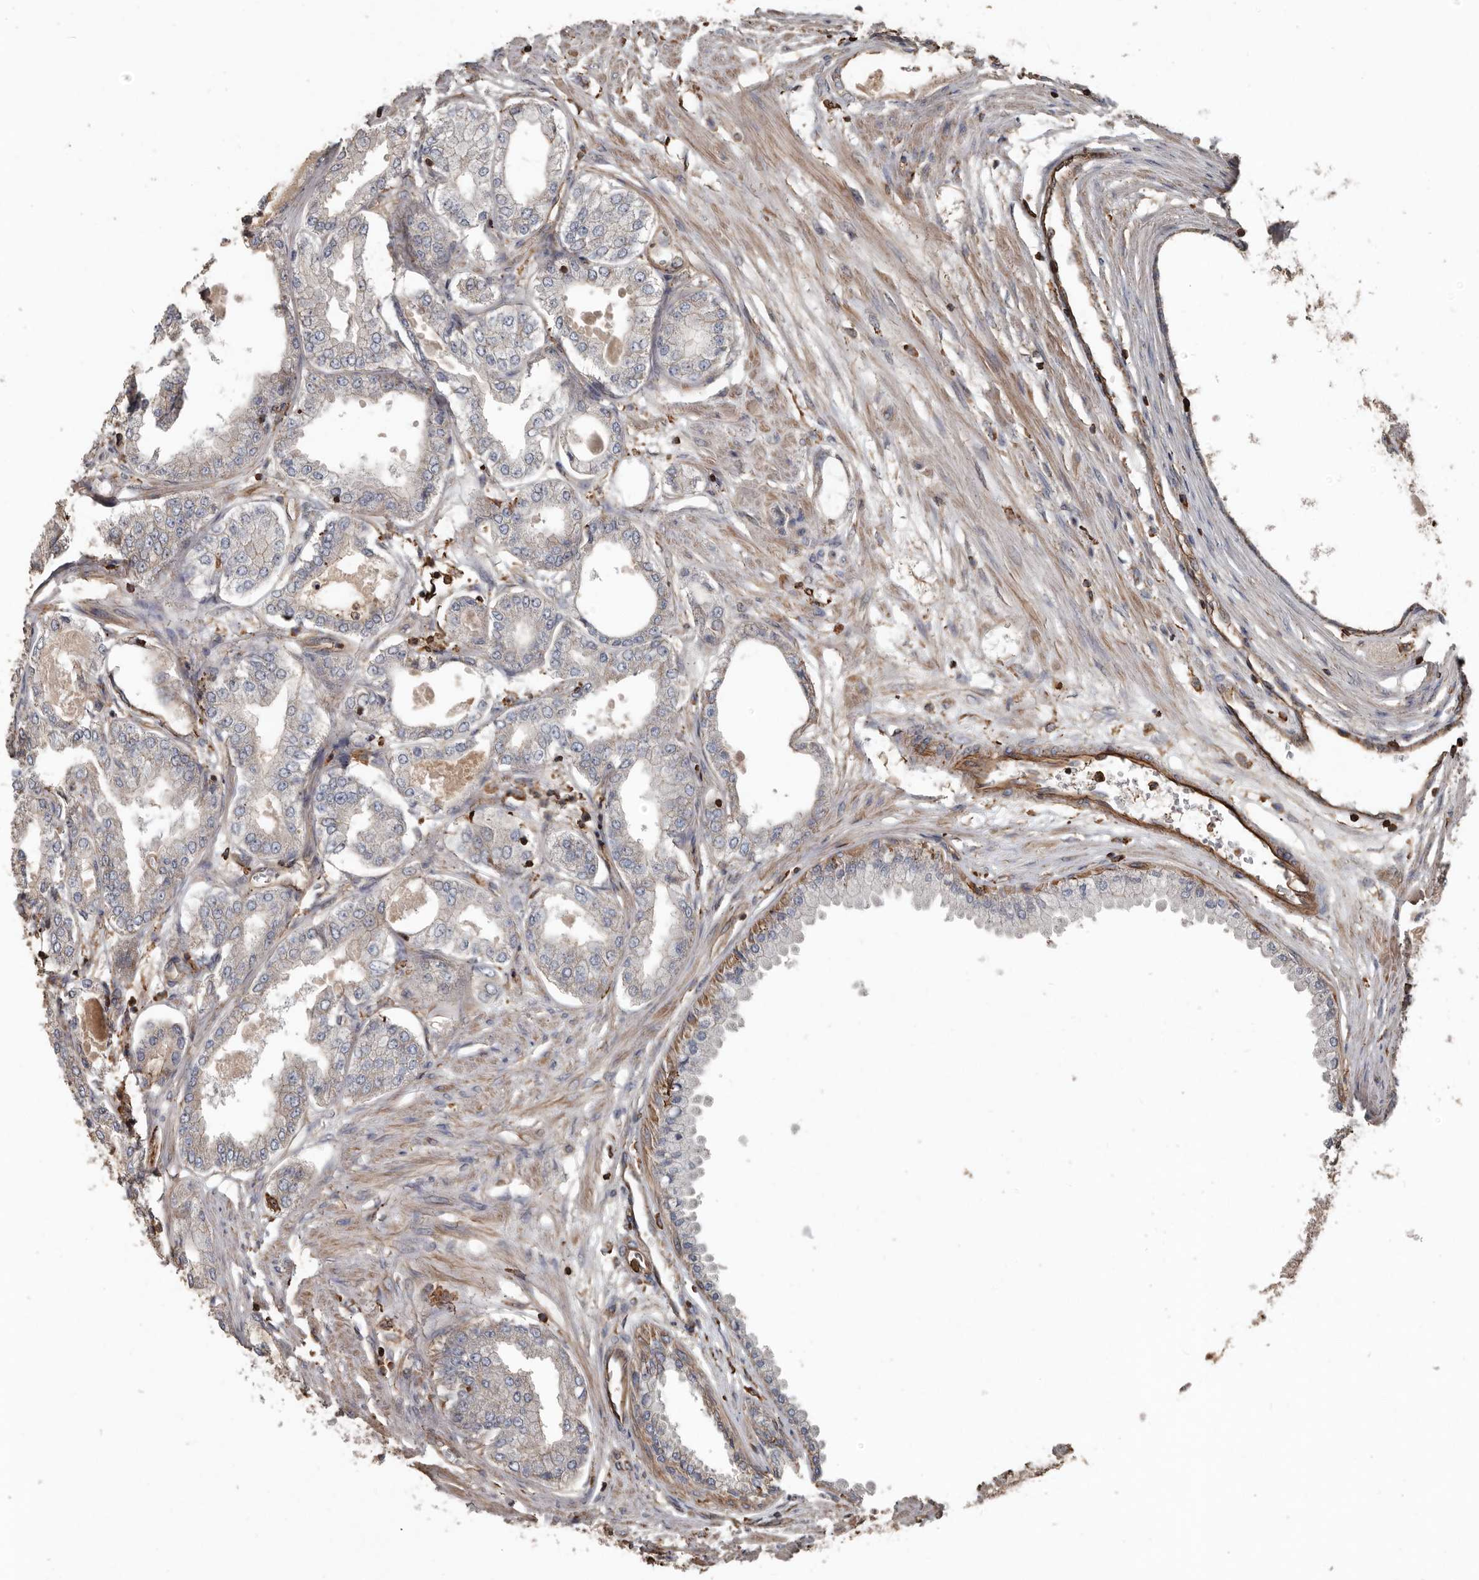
{"staining": {"intensity": "weak", "quantity": "<25%", "location": "cytoplasmic/membranous"}, "tissue": "prostate cancer", "cell_type": "Tumor cells", "image_type": "cancer", "snomed": [{"axis": "morphology", "description": "Adenocarcinoma, Low grade"}, {"axis": "topography", "description": "Prostate"}], "caption": "A micrograph of human prostate cancer (low-grade adenocarcinoma) is negative for staining in tumor cells.", "gene": "DENND6B", "patient": {"sex": "male", "age": 63}}